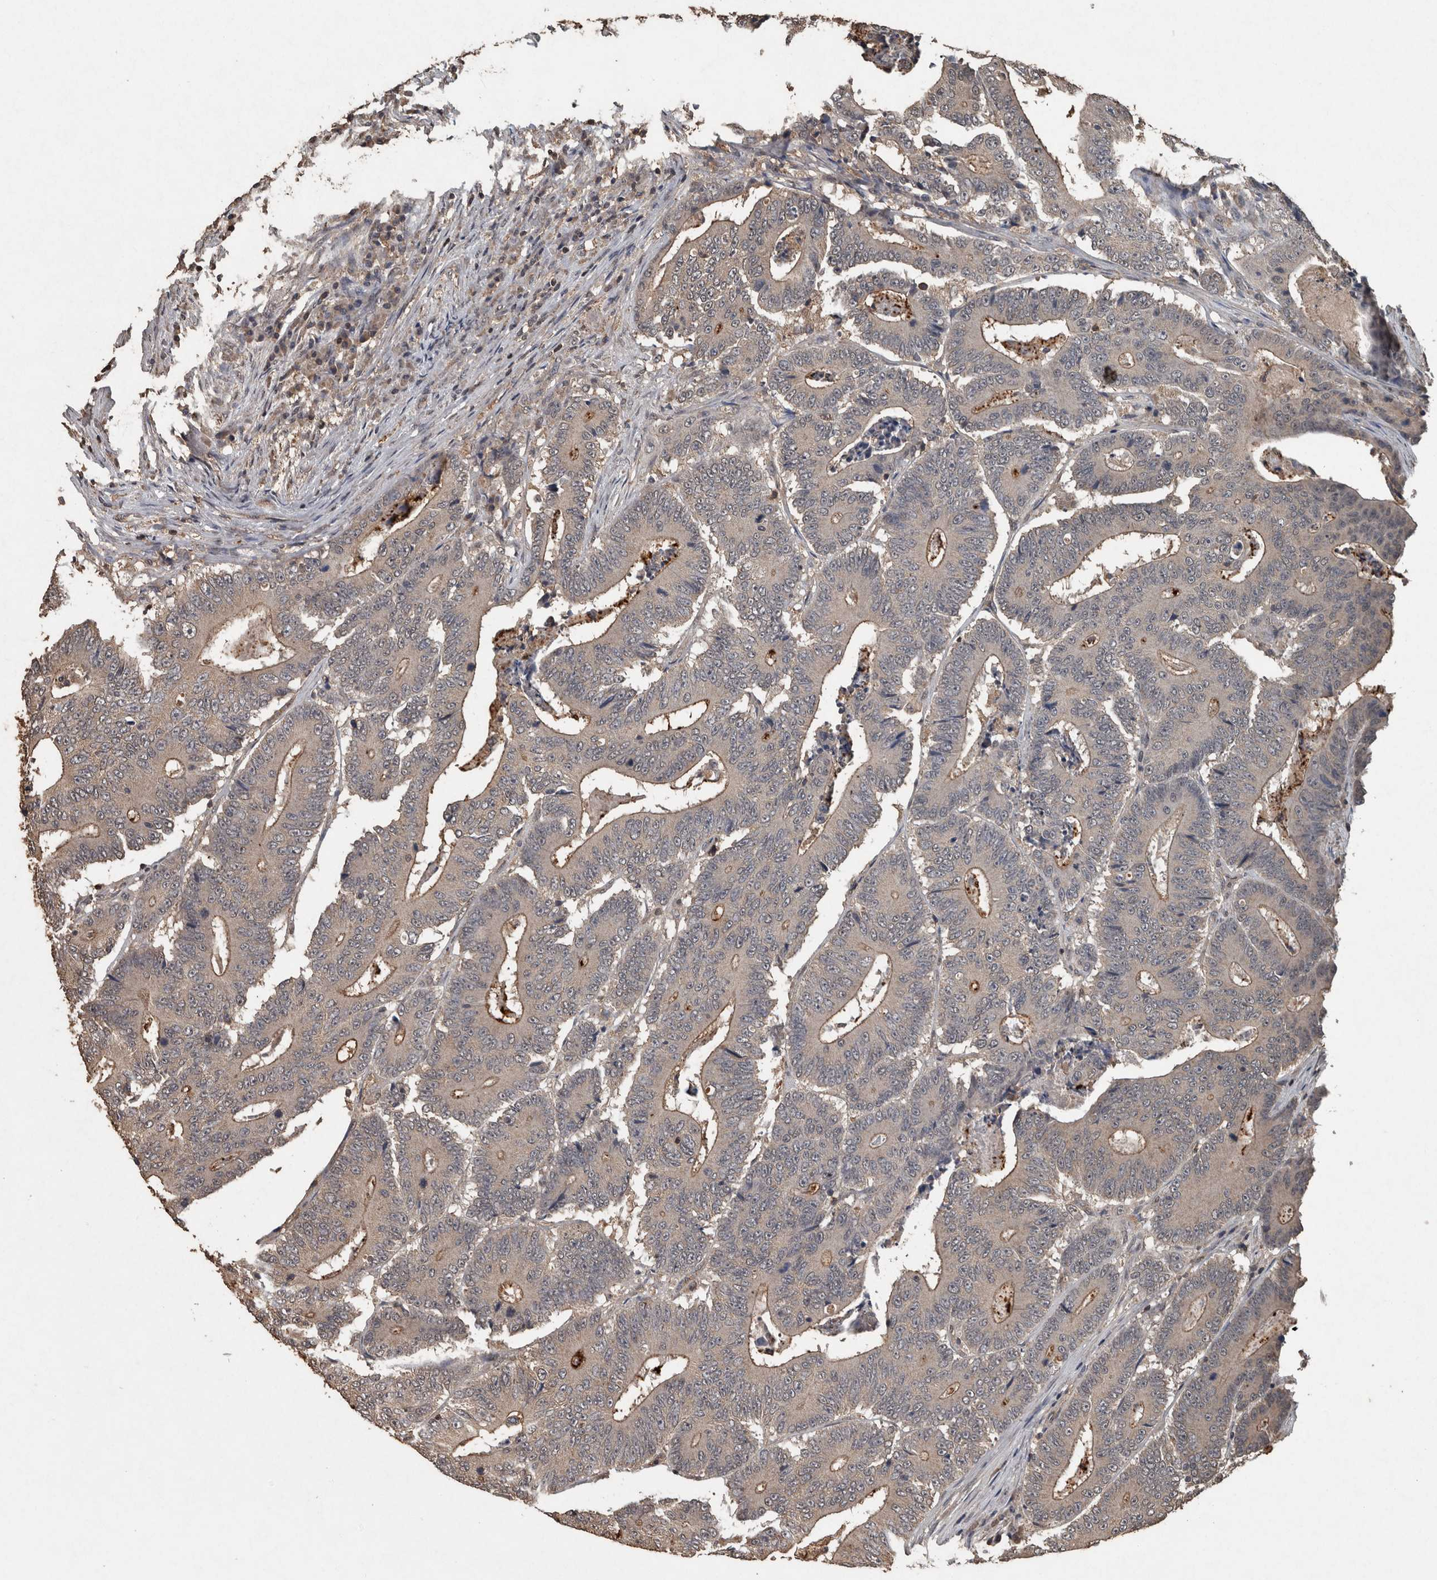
{"staining": {"intensity": "moderate", "quantity": "25%-75%", "location": "cytoplasmic/membranous"}, "tissue": "colorectal cancer", "cell_type": "Tumor cells", "image_type": "cancer", "snomed": [{"axis": "morphology", "description": "Adenocarcinoma, NOS"}, {"axis": "topography", "description": "Colon"}], "caption": "This is an image of IHC staining of colorectal adenocarcinoma, which shows moderate staining in the cytoplasmic/membranous of tumor cells.", "gene": "FGFRL1", "patient": {"sex": "male", "age": 83}}